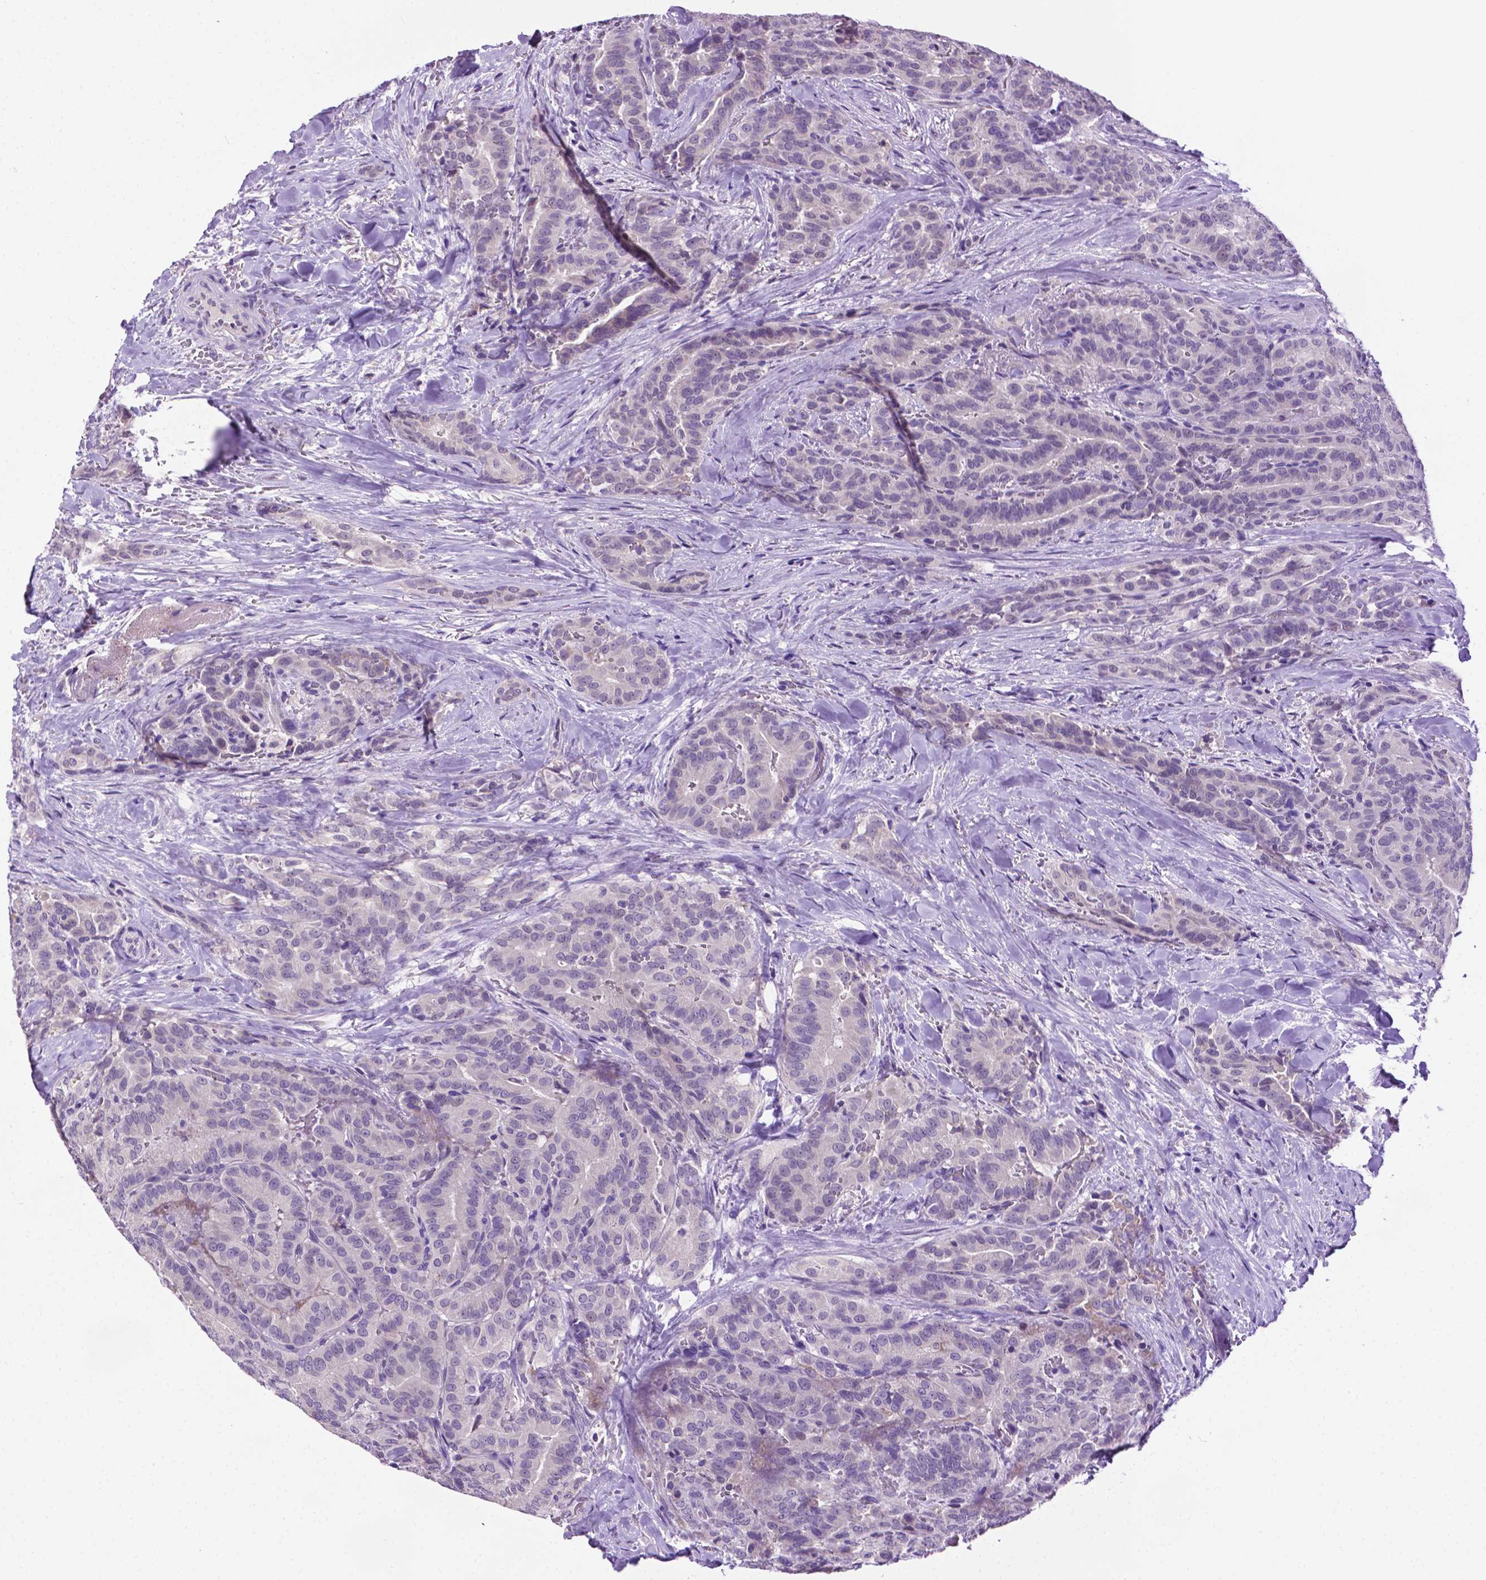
{"staining": {"intensity": "negative", "quantity": "none", "location": "none"}, "tissue": "thyroid cancer", "cell_type": "Tumor cells", "image_type": "cancer", "snomed": [{"axis": "morphology", "description": "Papillary adenocarcinoma, NOS"}, {"axis": "topography", "description": "Thyroid gland"}], "caption": "Thyroid cancer was stained to show a protein in brown. There is no significant staining in tumor cells. The staining was performed using DAB (3,3'-diaminobenzidine) to visualize the protein expression in brown, while the nuclei were stained in blue with hematoxylin (Magnification: 20x).", "gene": "MMP27", "patient": {"sex": "male", "age": 61}}